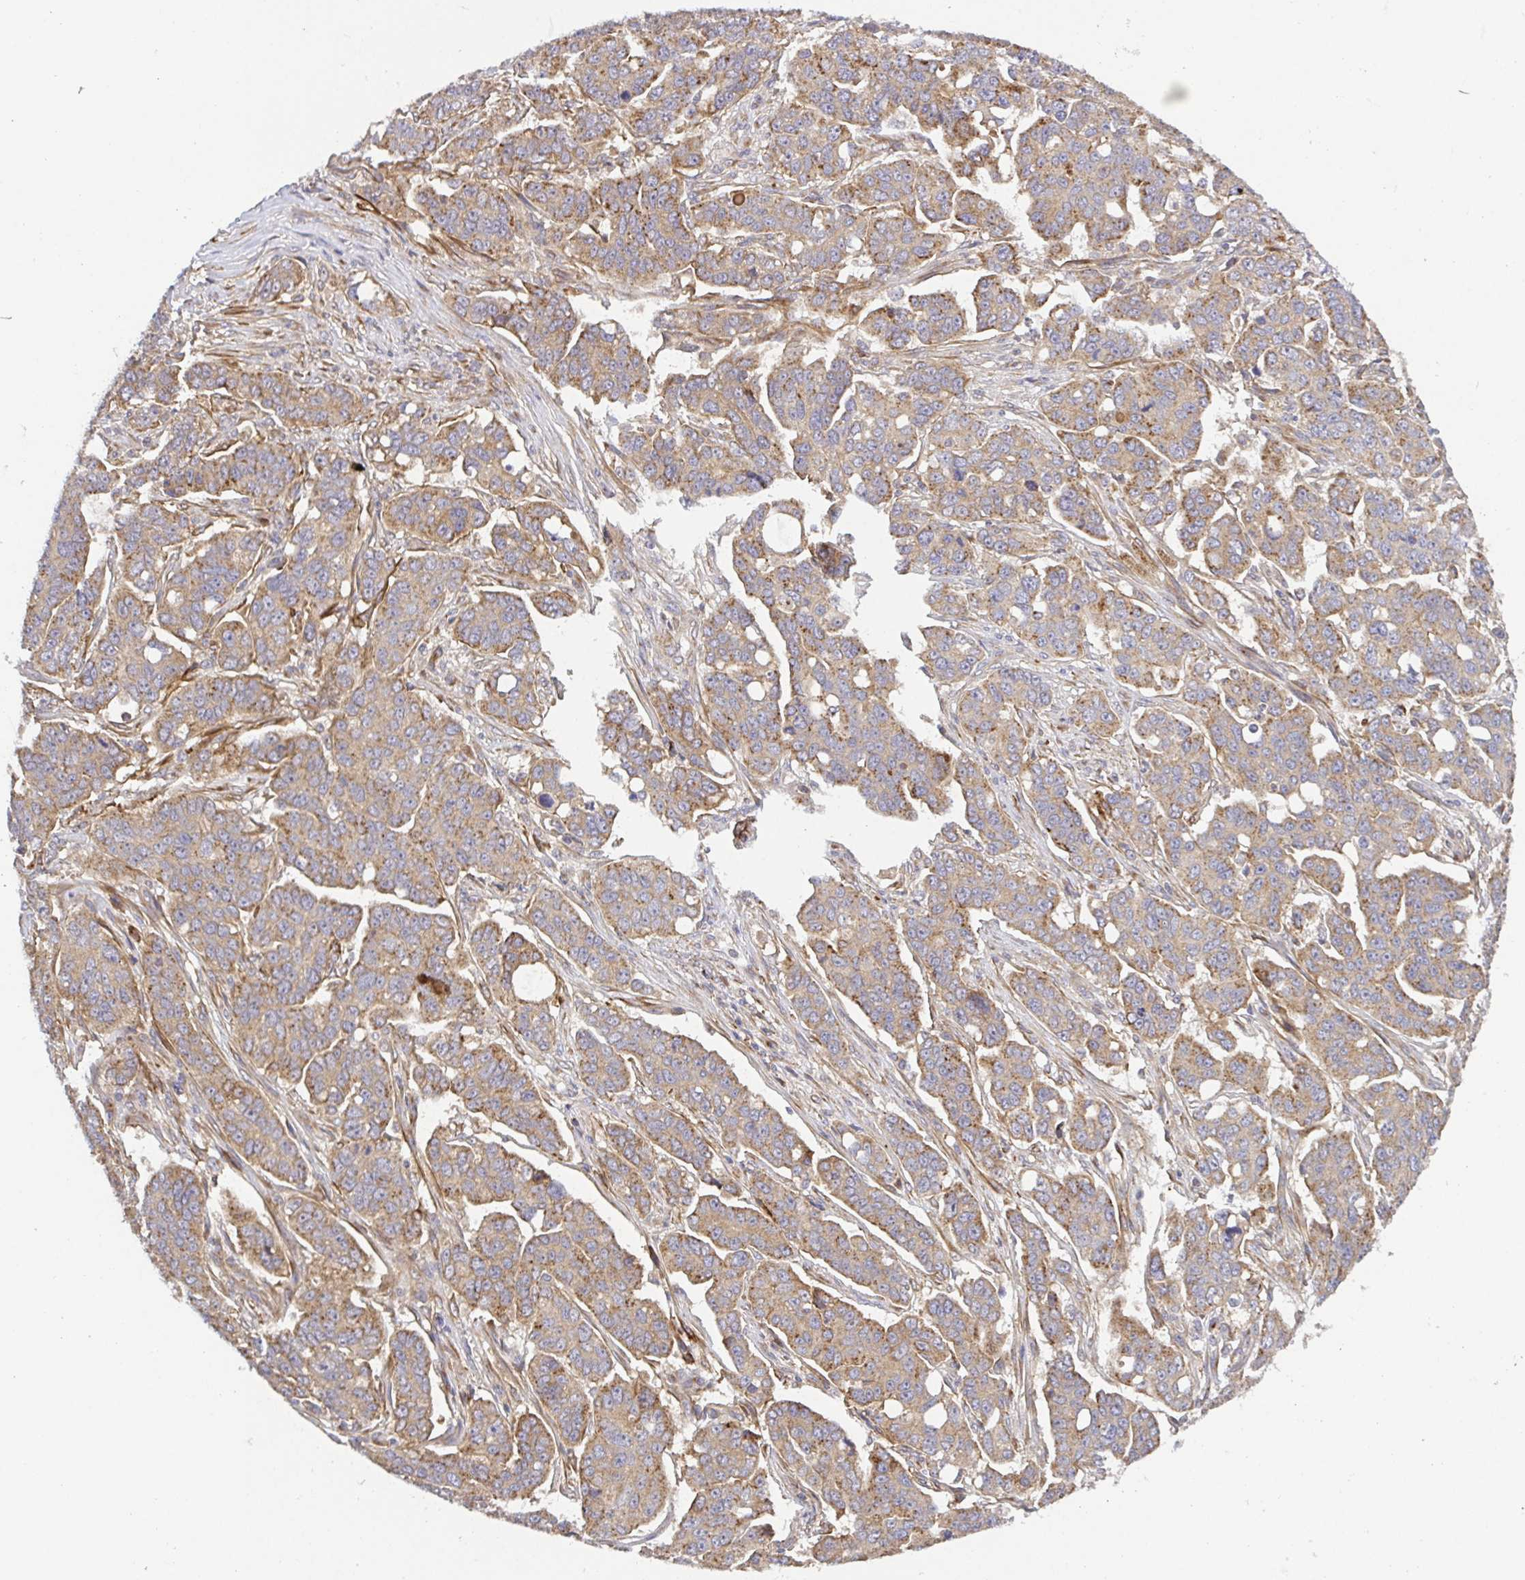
{"staining": {"intensity": "moderate", "quantity": ">75%", "location": "cytoplasmic/membranous"}, "tissue": "ovarian cancer", "cell_type": "Tumor cells", "image_type": "cancer", "snomed": [{"axis": "morphology", "description": "Carcinoma, endometroid"}, {"axis": "topography", "description": "Ovary"}], "caption": "Brown immunohistochemical staining in endometroid carcinoma (ovarian) reveals moderate cytoplasmic/membranous positivity in about >75% of tumor cells.", "gene": "TM9SF4", "patient": {"sex": "female", "age": 78}}